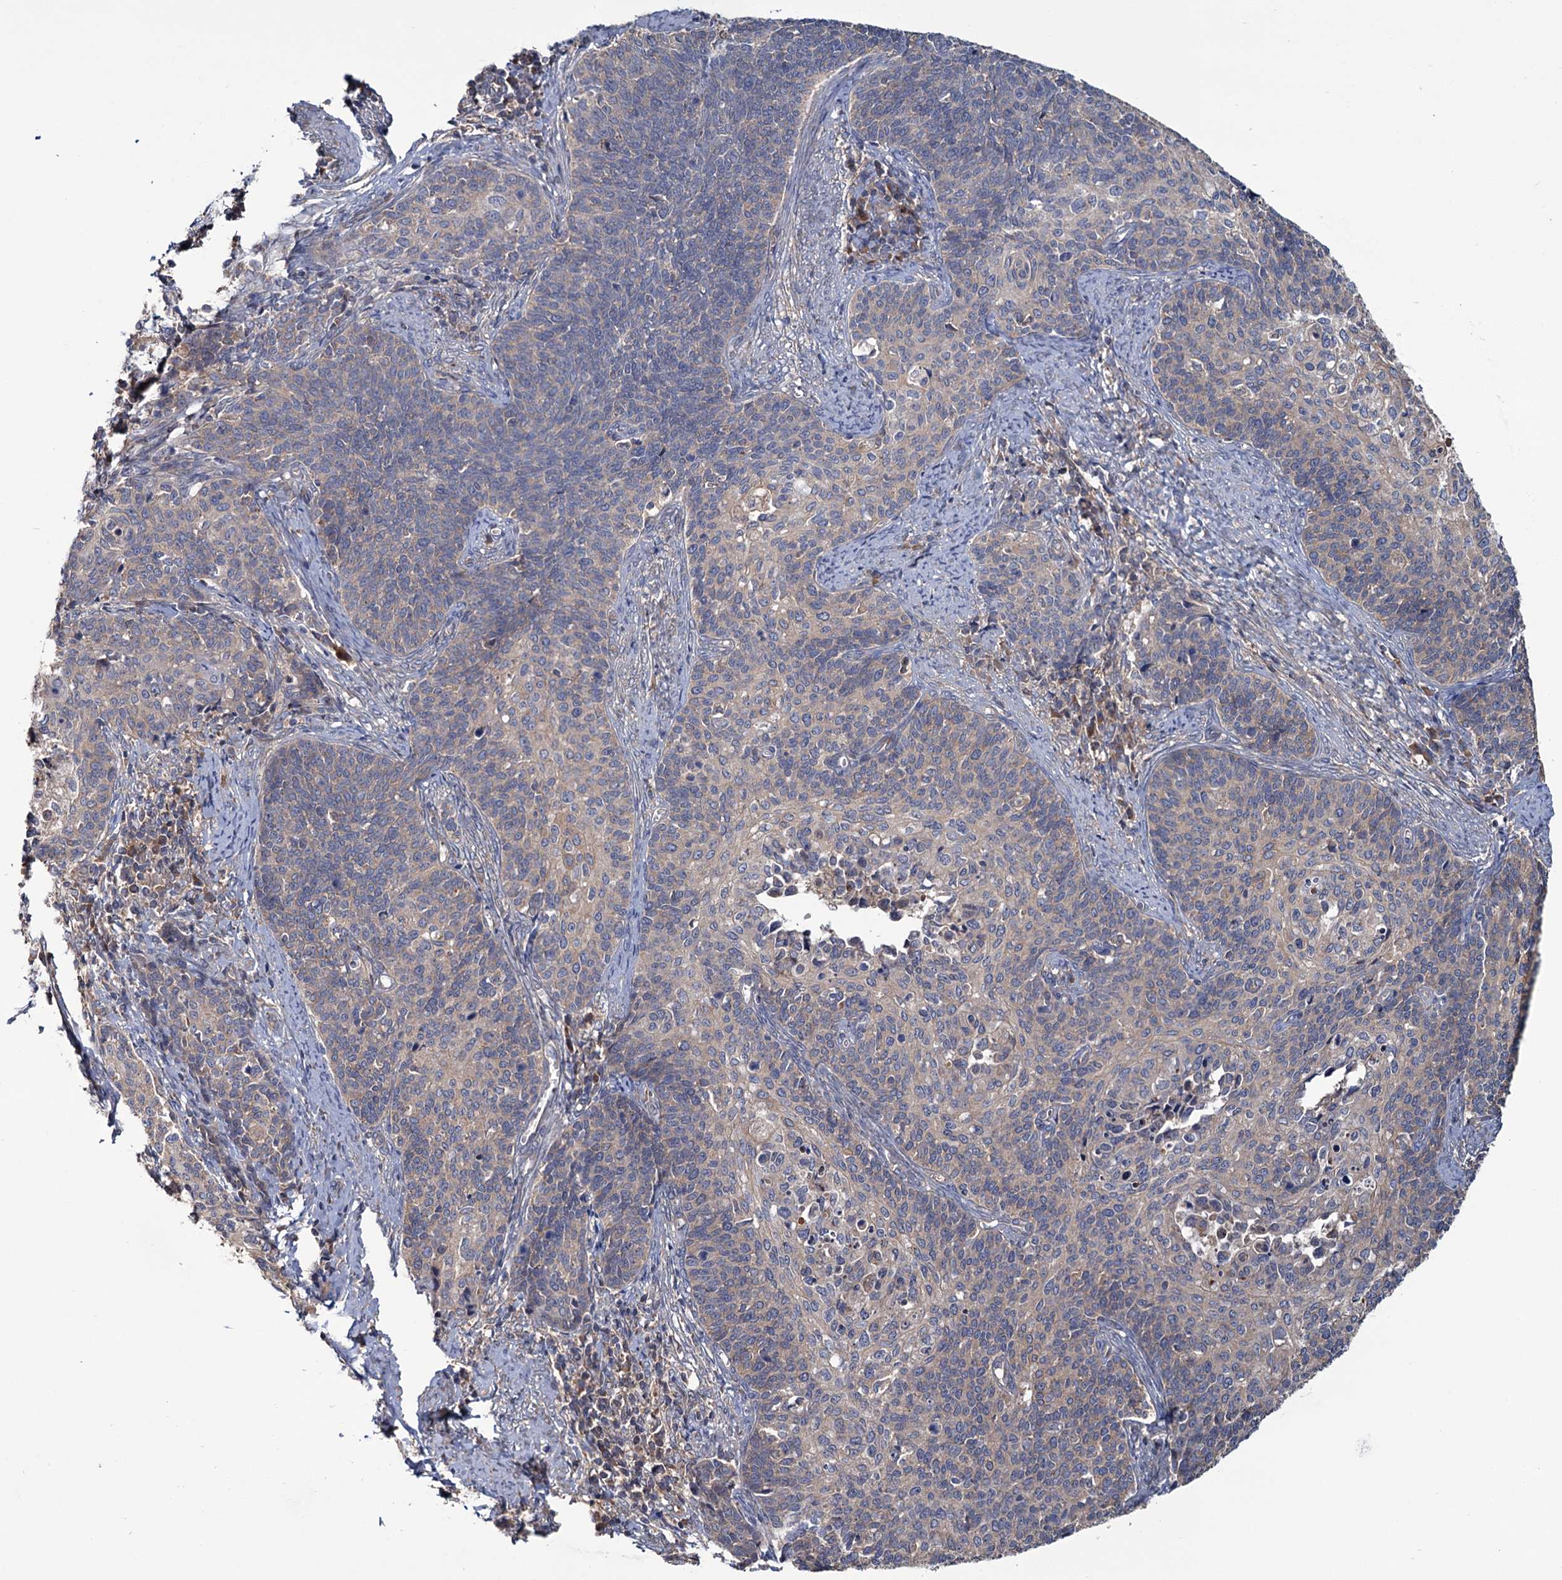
{"staining": {"intensity": "negative", "quantity": "none", "location": "none"}, "tissue": "cervical cancer", "cell_type": "Tumor cells", "image_type": "cancer", "snomed": [{"axis": "morphology", "description": "Squamous cell carcinoma, NOS"}, {"axis": "topography", "description": "Cervix"}], "caption": "The image reveals no significant staining in tumor cells of squamous cell carcinoma (cervical). (DAB immunohistochemistry (IHC) visualized using brightfield microscopy, high magnification).", "gene": "MTRR", "patient": {"sex": "female", "age": 39}}